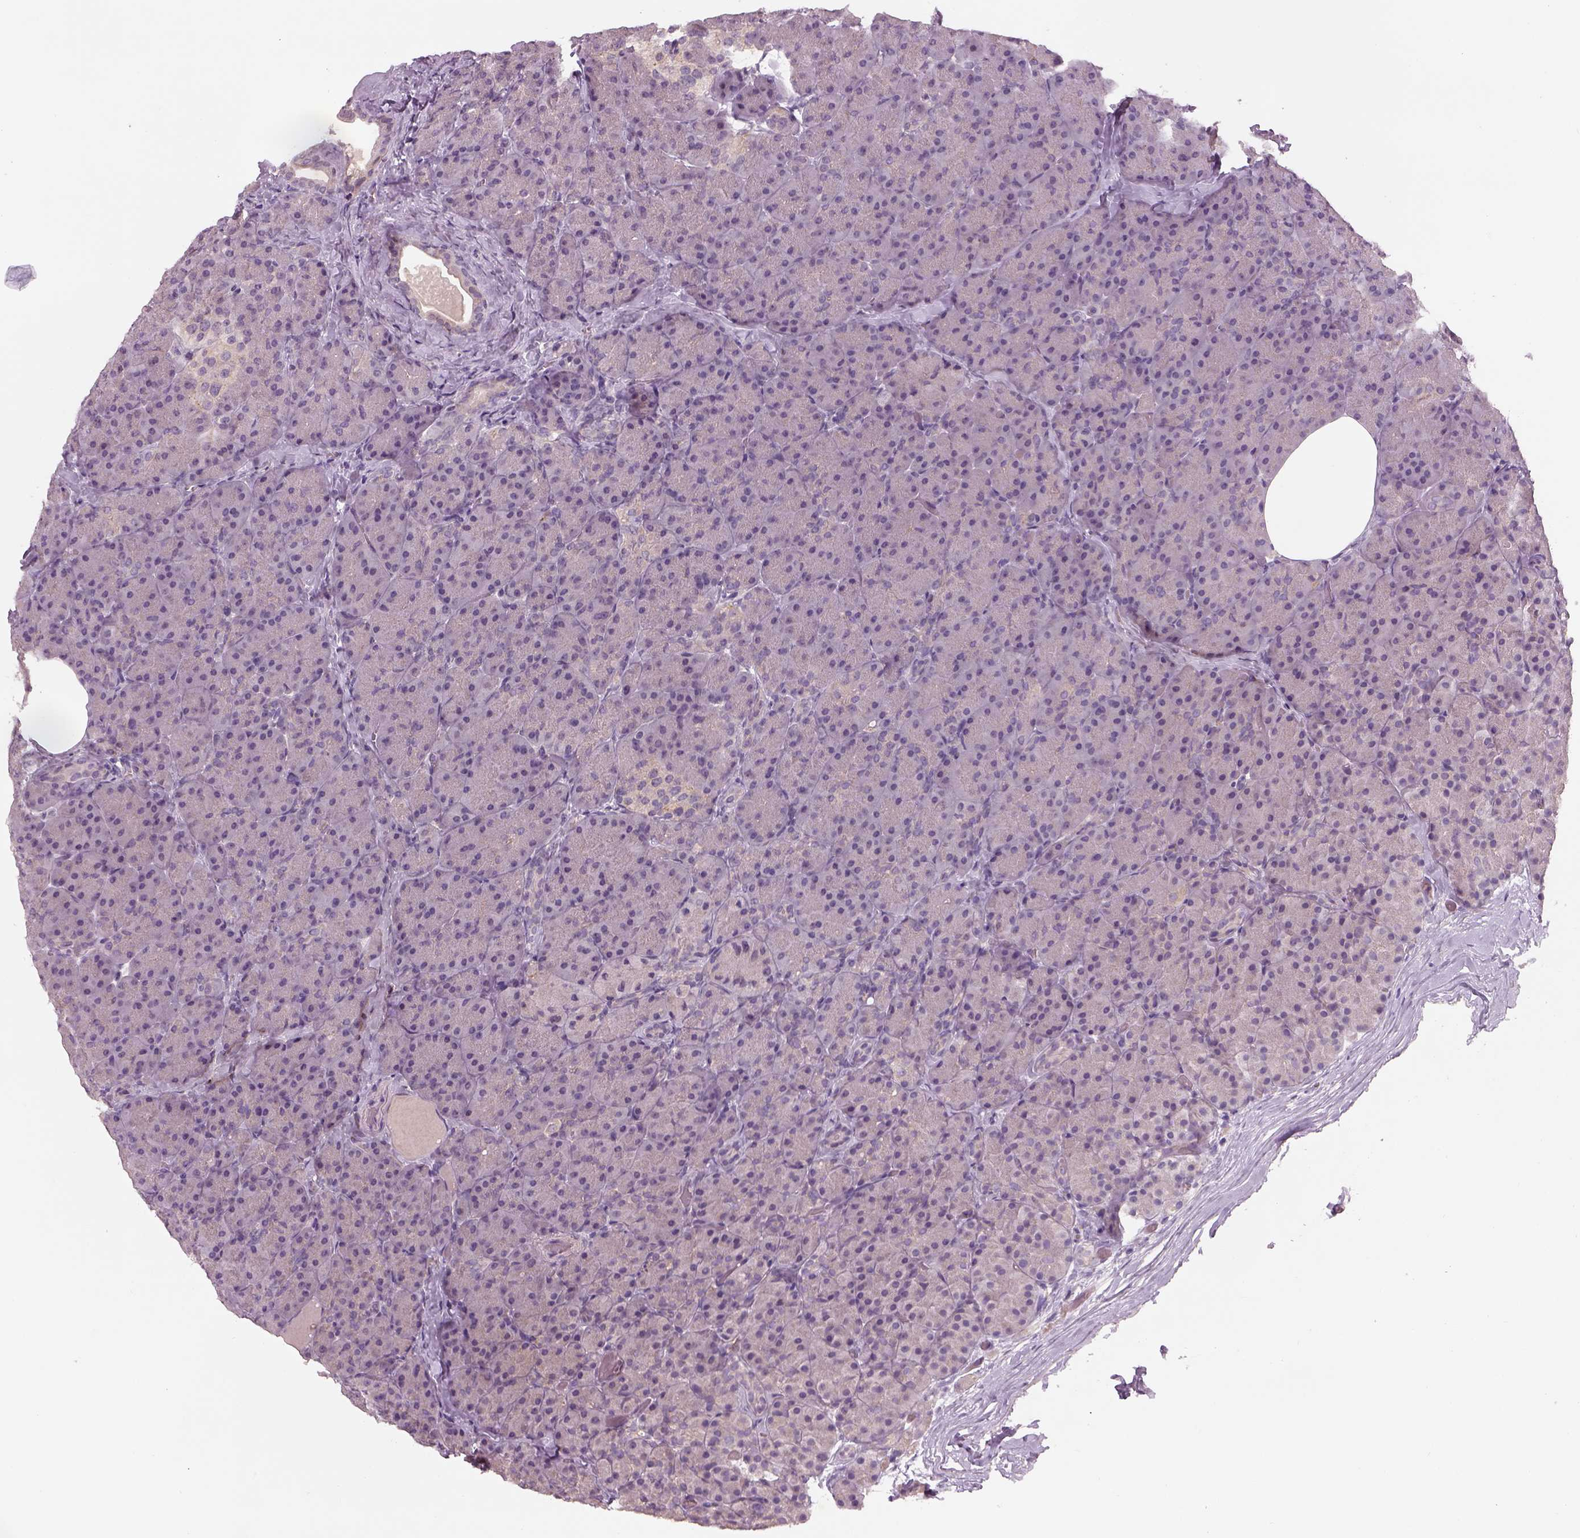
{"staining": {"intensity": "negative", "quantity": "none", "location": "none"}, "tissue": "pancreas", "cell_type": "Exocrine glandular cells", "image_type": "normal", "snomed": [{"axis": "morphology", "description": "Normal tissue, NOS"}, {"axis": "topography", "description": "Pancreas"}], "caption": "IHC of unremarkable human pancreas demonstrates no staining in exocrine glandular cells.", "gene": "GDNF", "patient": {"sex": "male", "age": 57}}